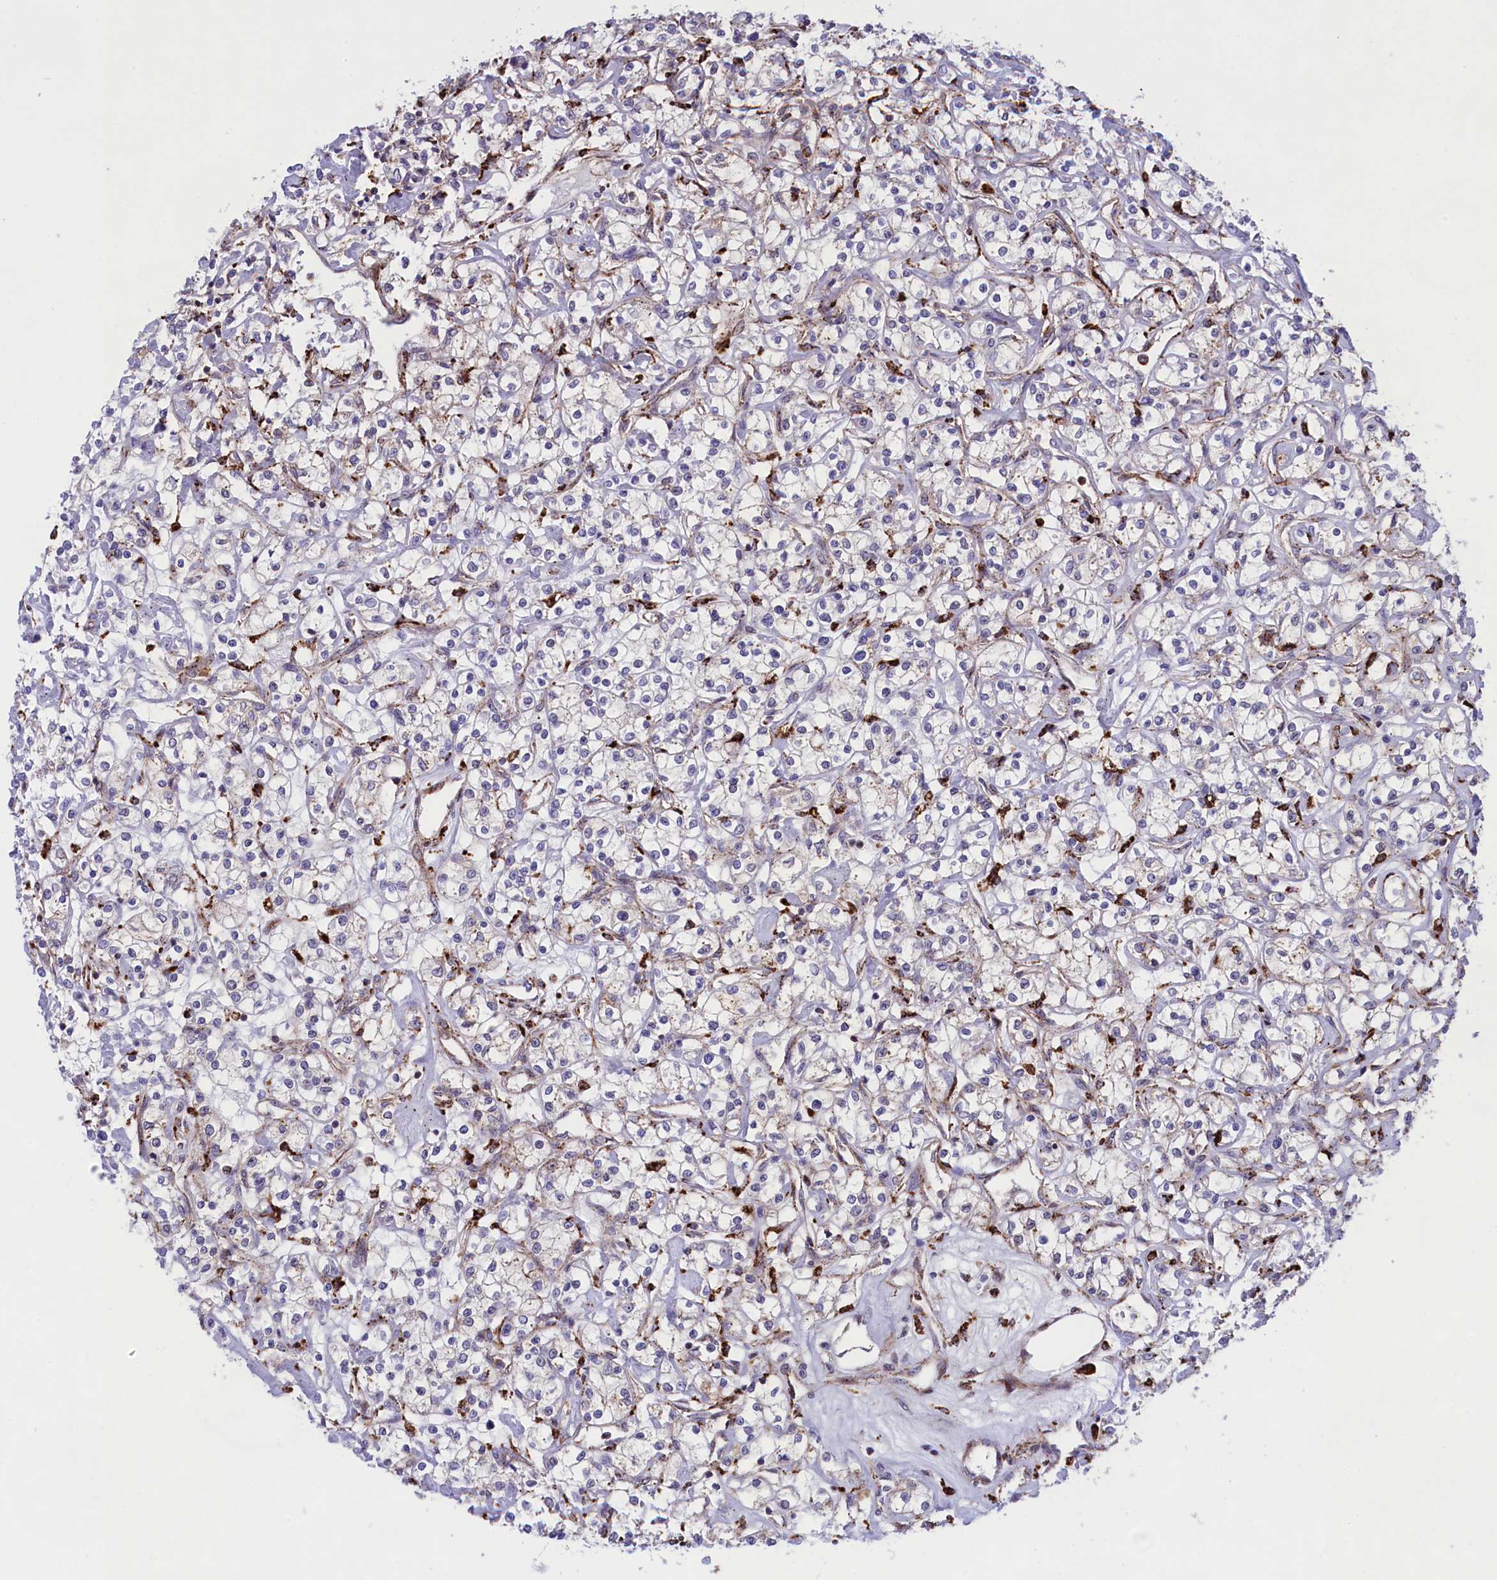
{"staining": {"intensity": "negative", "quantity": "none", "location": "none"}, "tissue": "renal cancer", "cell_type": "Tumor cells", "image_type": "cancer", "snomed": [{"axis": "morphology", "description": "Adenocarcinoma, NOS"}, {"axis": "topography", "description": "Kidney"}], "caption": "A high-resolution micrograph shows immunohistochemistry (IHC) staining of adenocarcinoma (renal), which shows no significant positivity in tumor cells.", "gene": "MAN2B1", "patient": {"sex": "female", "age": 59}}